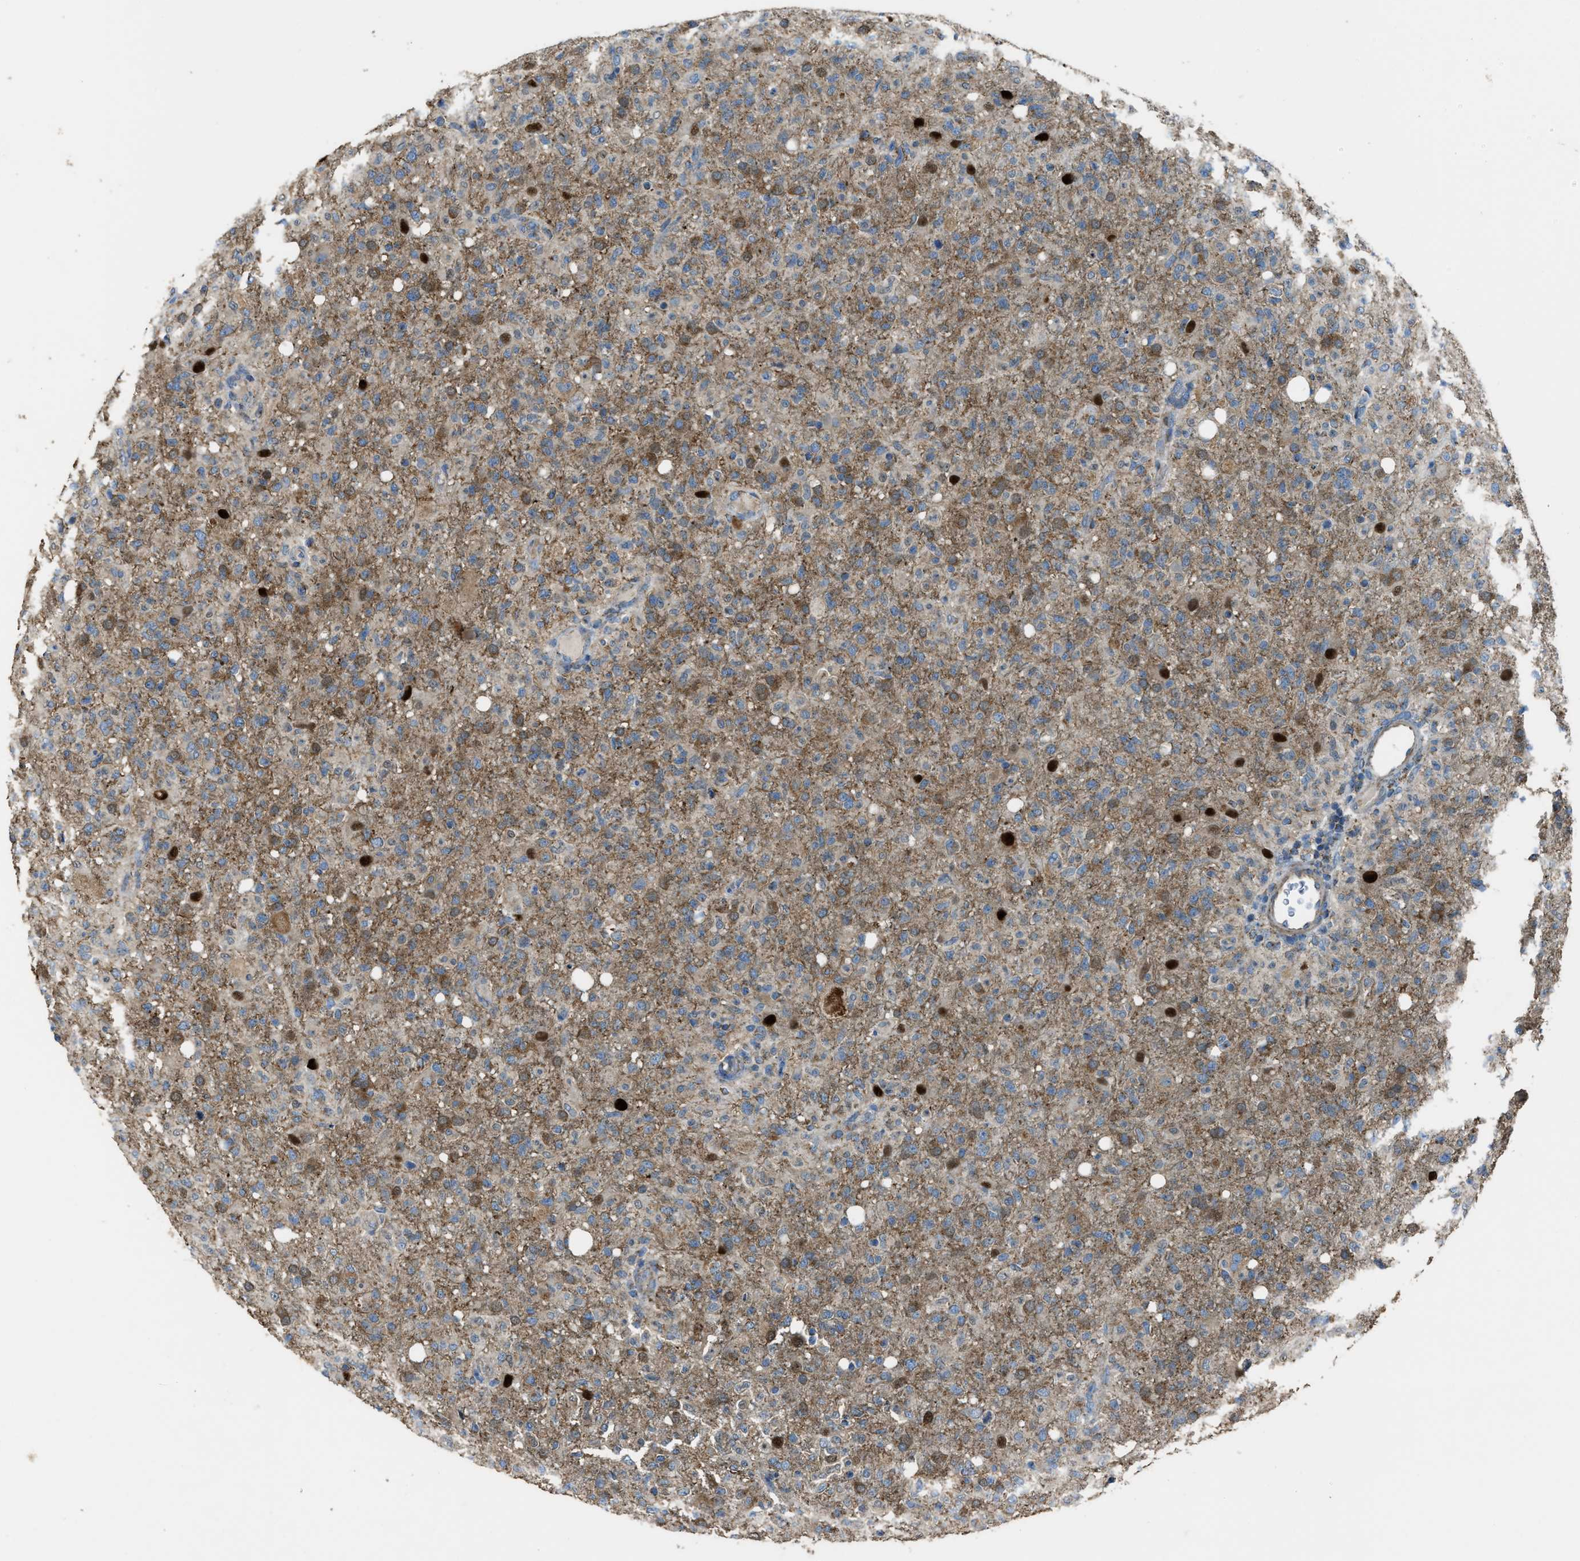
{"staining": {"intensity": "moderate", "quantity": ">75%", "location": "cytoplasmic/membranous"}, "tissue": "glioma", "cell_type": "Tumor cells", "image_type": "cancer", "snomed": [{"axis": "morphology", "description": "Glioma, malignant, High grade"}, {"axis": "topography", "description": "Brain"}], "caption": "Immunohistochemistry (IHC) photomicrograph of human malignant high-grade glioma stained for a protein (brown), which exhibits medium levels of moderate cytoplasmic/membranous positivity in approximately >75% of tumor cells.", "gene": "SLC25A11", "patient": {"sex": "female", "age": 57}}